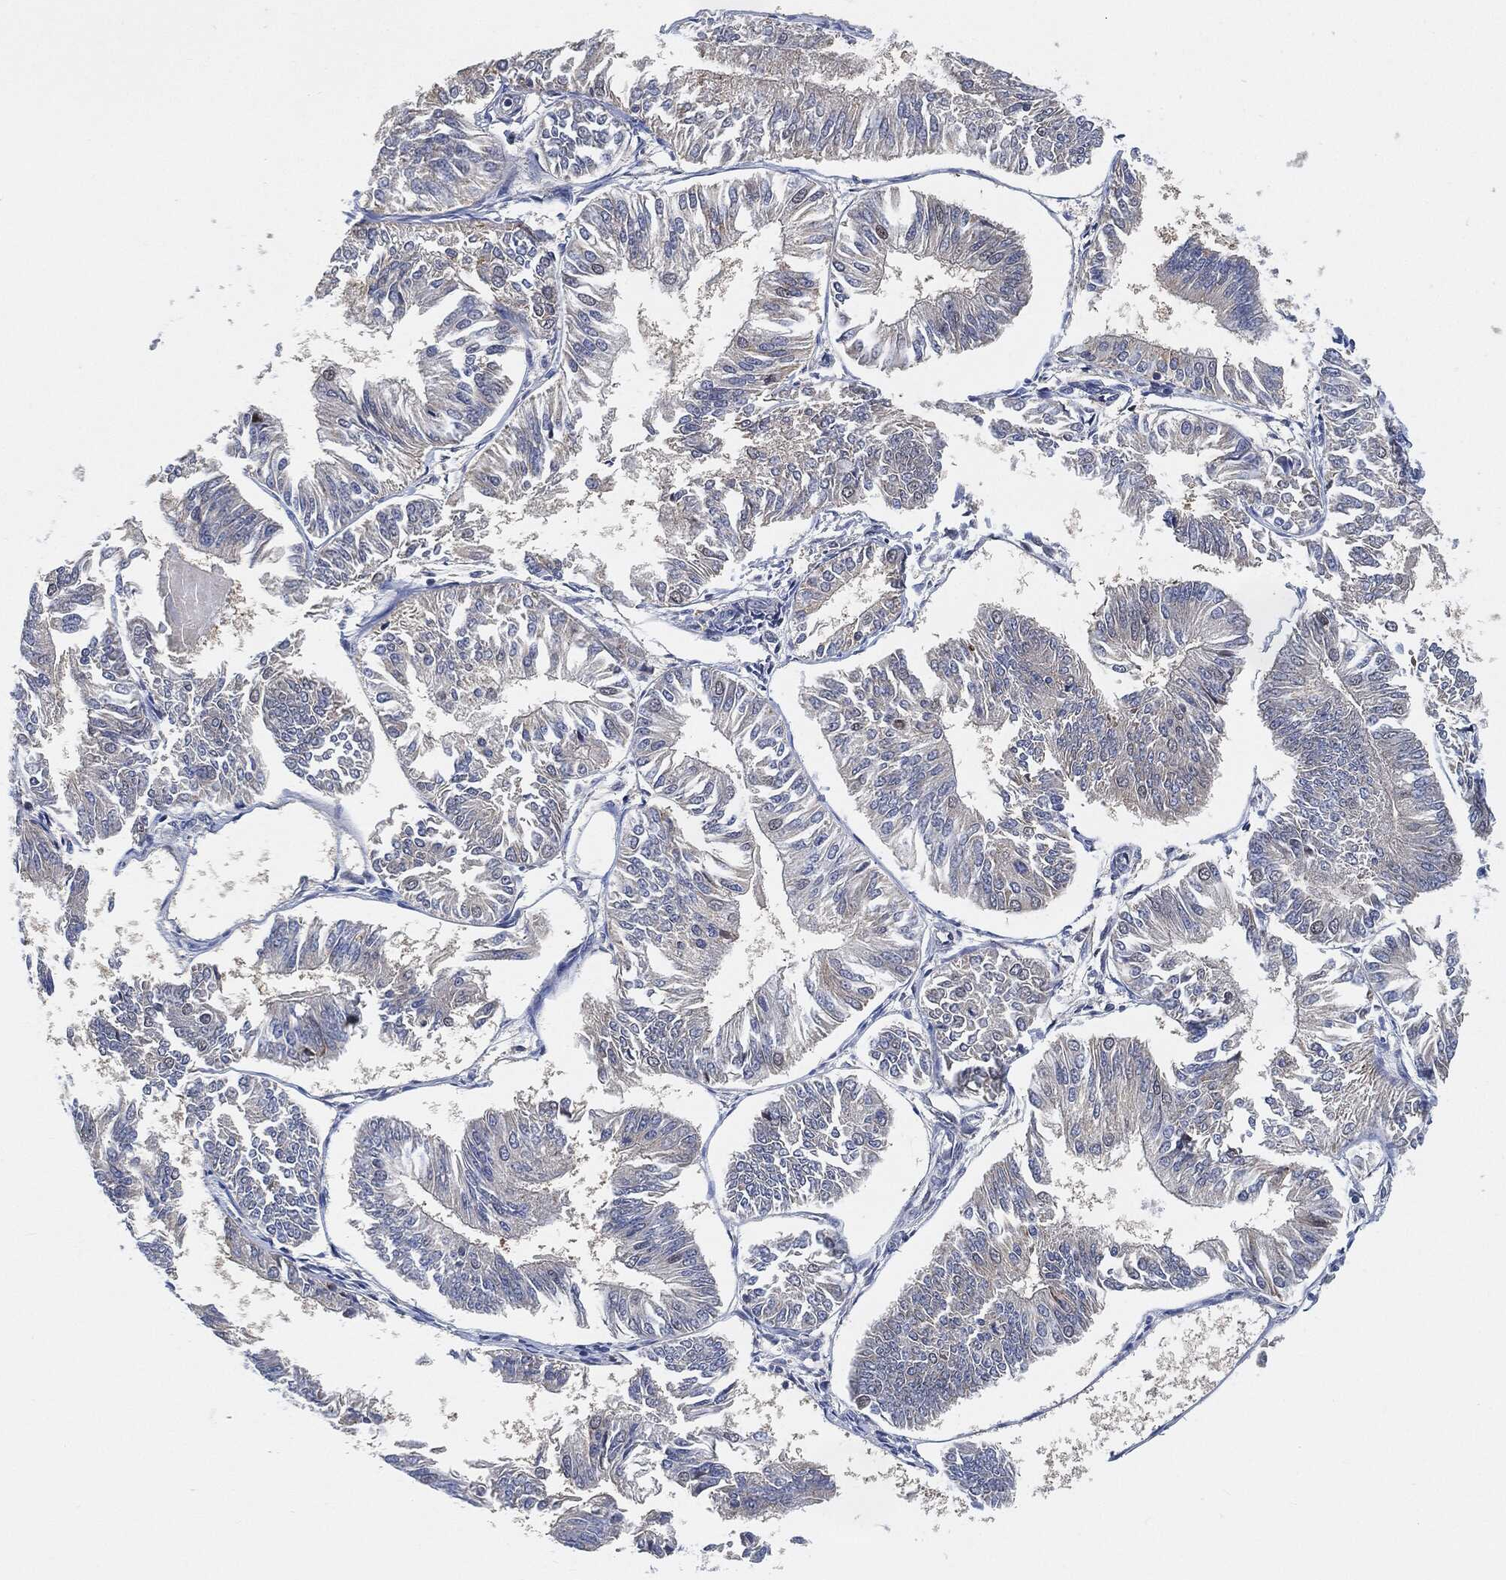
{"staining": {"intensity": "negative", "quantity": "none", "location": "none"}, "tissue": "endometrial cancer", "cell_type": "Tumor cells", "image_type": "cancer", "snomed": [{"axis": "morphology", "description": "Adenocarcinoma, NOS"}, {"axis": "topography", "description": "Endometrium"}], "caption": "Adenocarcinoma (endometrial) was stained to show a protein in brown. There is no significant staining in tumor cells.", "gene": "VSIG4", "patient": {"sex": "female", "age": 58}}